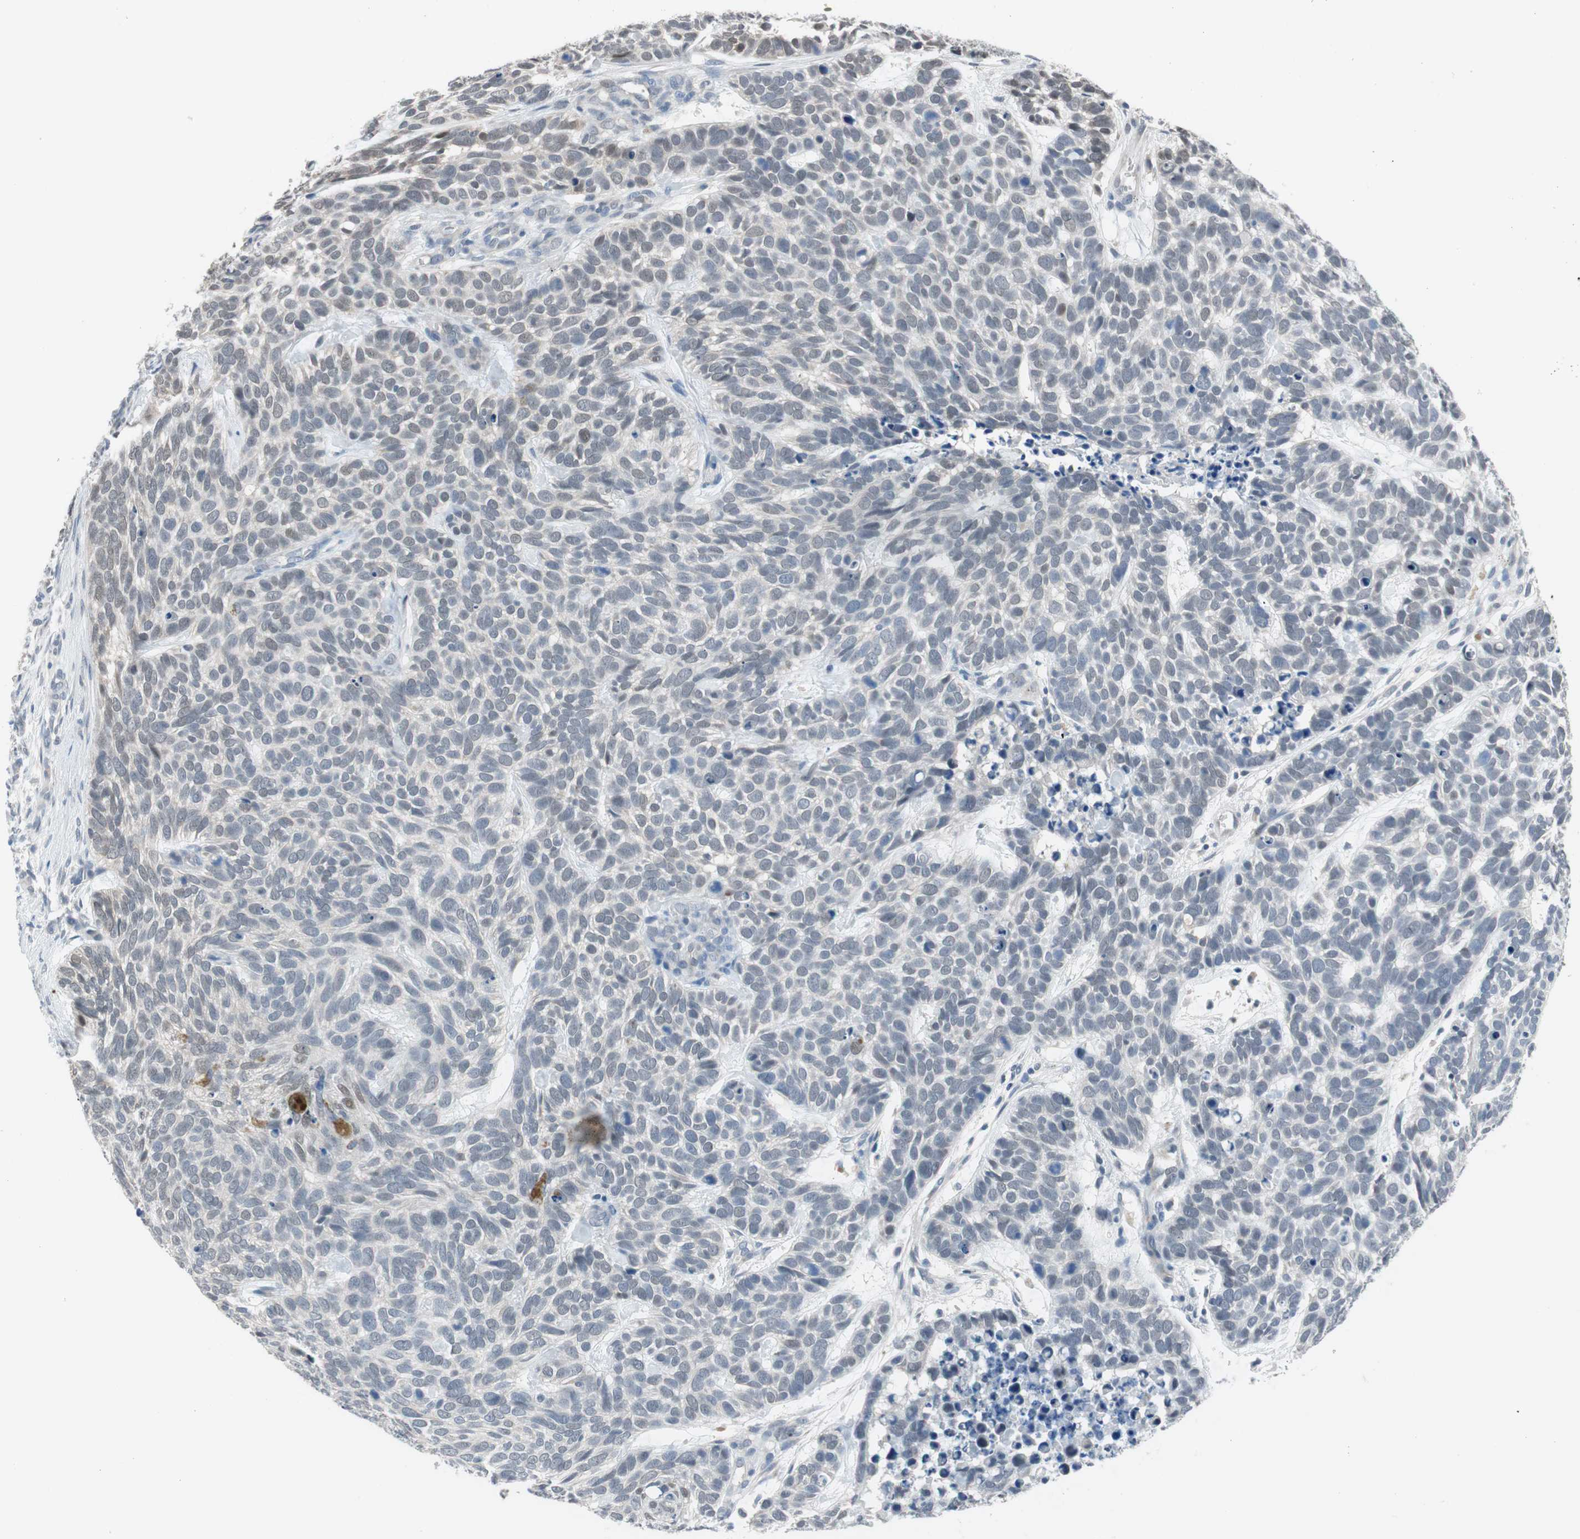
{"staining": {"intensity": "weak", "quantity": "<25%", "location": "nuclear"}, "tissue": "skin cancer", "cell_type": "Tumor cells", "image_type": "cancer", "snomed": [{"axis": "morphology", "description": "Basal cell carcinoma"}, {"axis": "topography", "description": "Skin"}], "caption": "An immunohistochemistry photomicrograph of skin basal cell carcinoma is shown. There is no staining in tumor cells of skin basal cell carcinoma.", "gene": "GRHL1", "patient": {"sex": "male", "age": 87}}